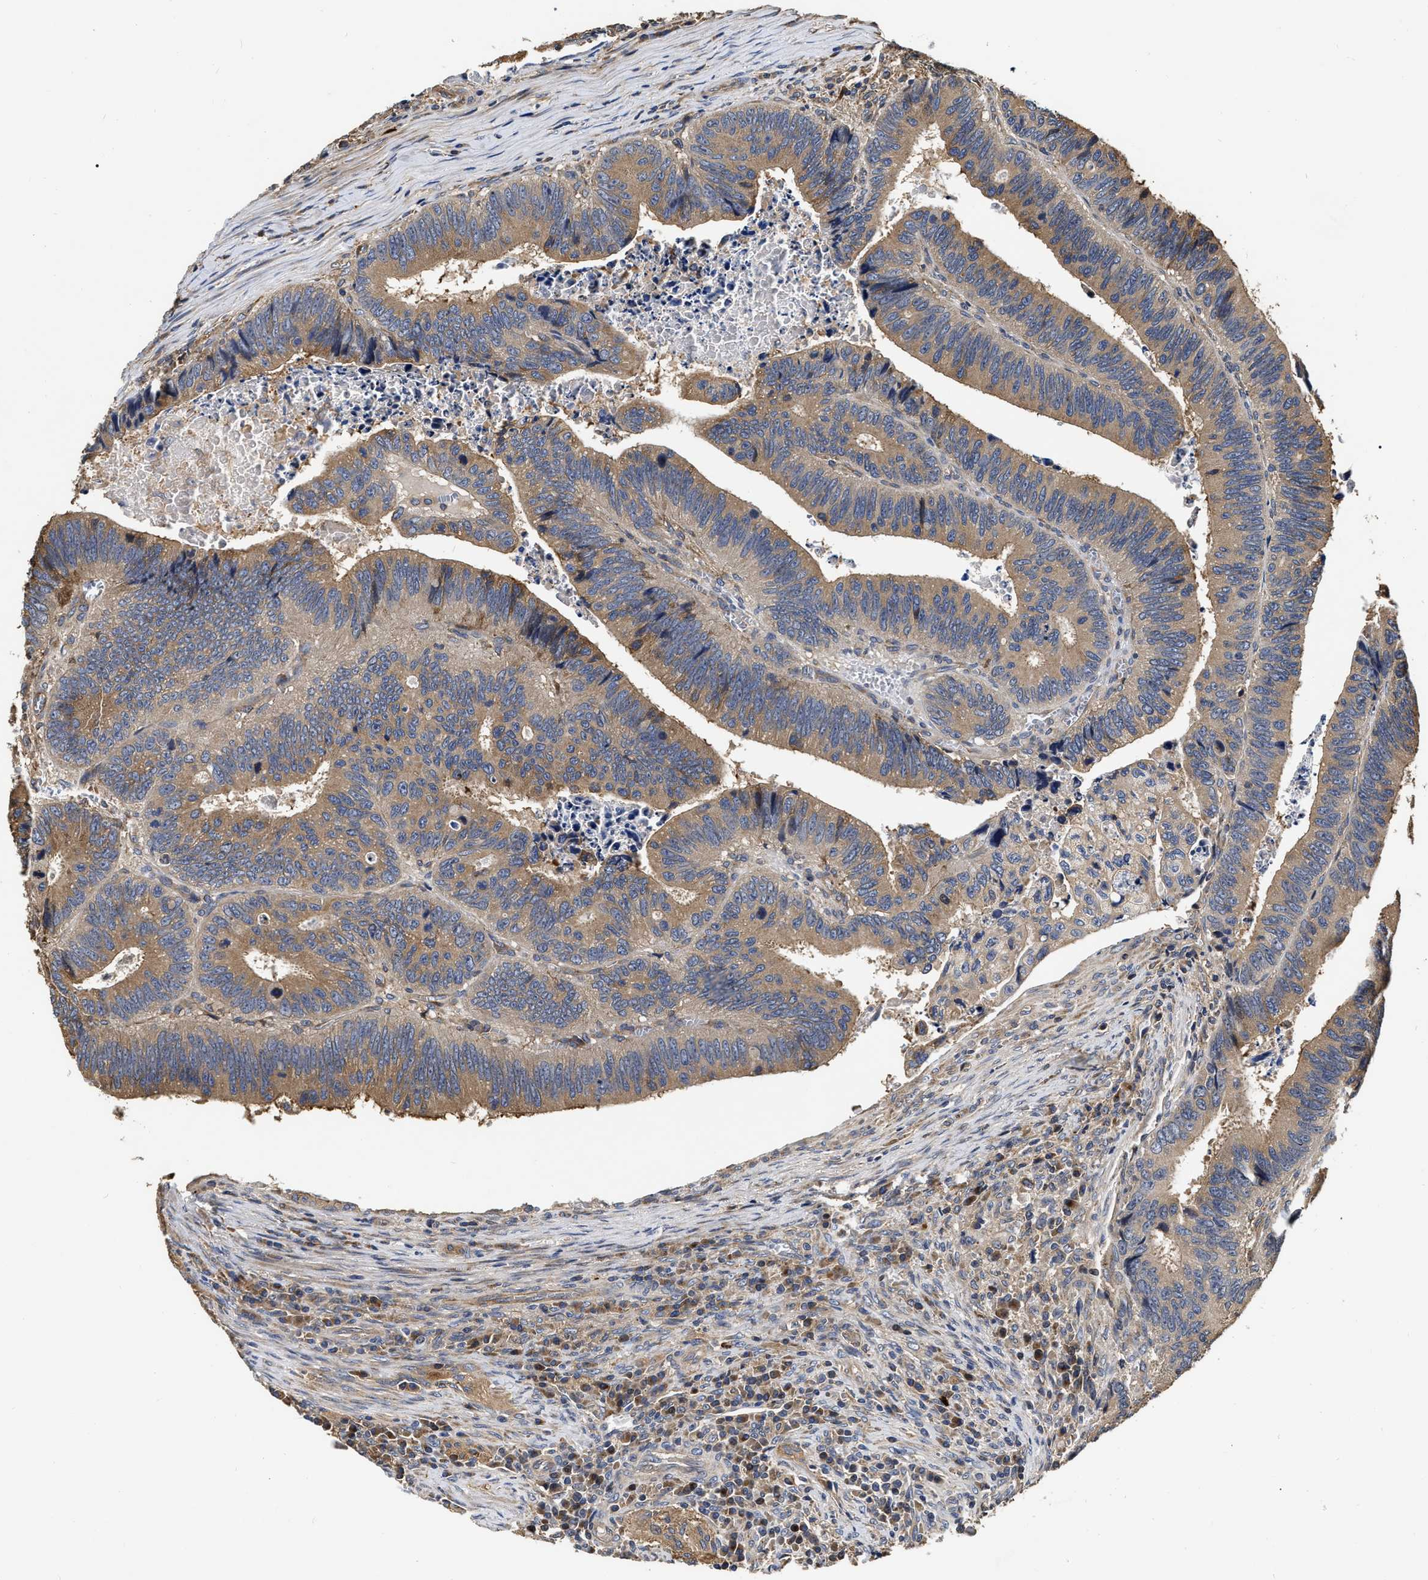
{"staining": {"intensity": "moderate", "quantity": ">75%", "location": "cytoplasmic/membranous"}, "tissue": "colorectal cancer", "cell_type": "Tumor cells", "image_type": "cancer", "snomed": [{"axis": "morphology", "description": "Inflammation, NOS"}, {"axis": "morphology", "description": "Adenocarcinoma, NOS"}, {"axis": "topography", "description": "Colon"}], "caption": "A histopathology image showing moderate cytoplasmic/membranous positivity in about >75% of tumor cells in colorectal adenocarcinoma, as visualized by brown immunohistochemical staining.", "gene": "ABCG8", "patient": {"sex": "male", "age": 72}}